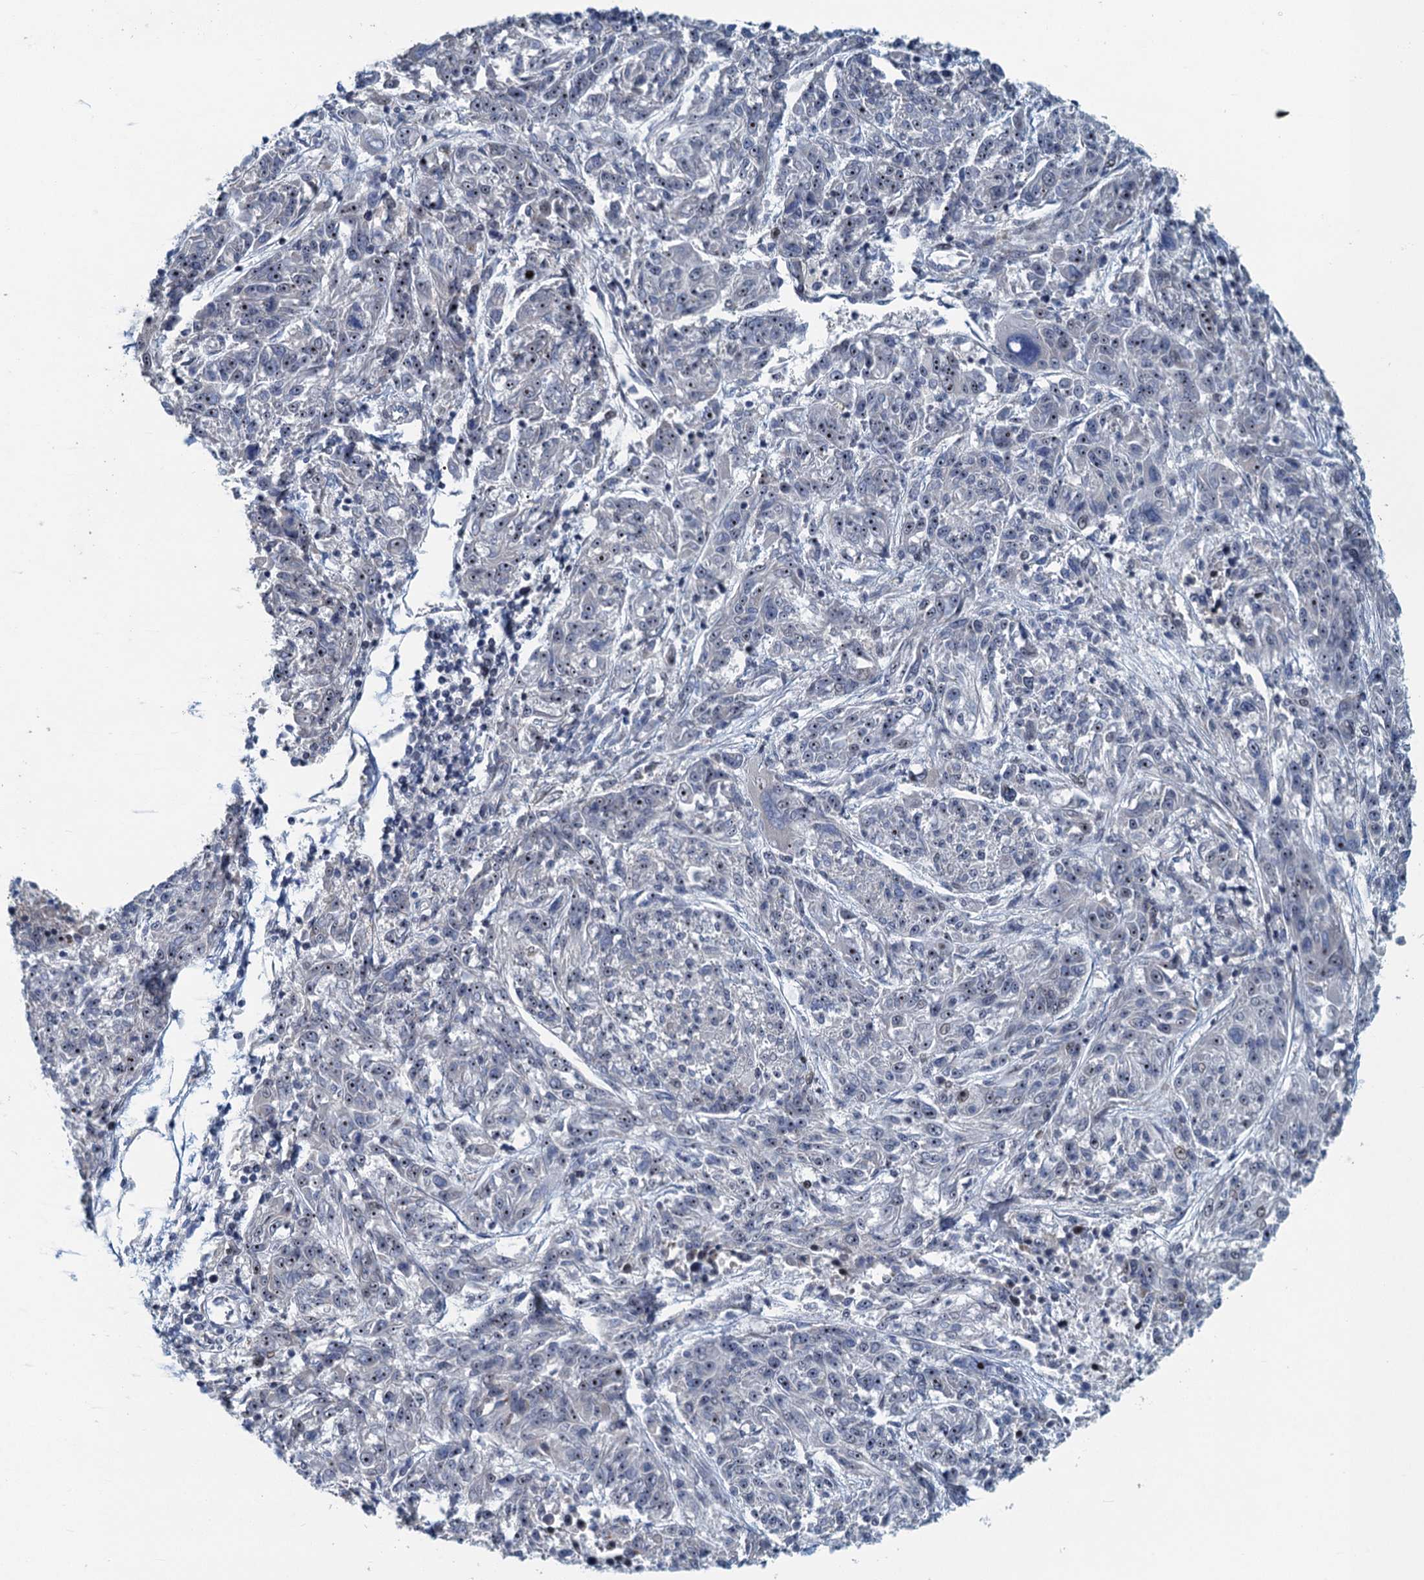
{"staining": {"intensity": "negative", "quantity": "none", "location": "none"}, "tissue": "melanoma", "cell_type": "Tumor cells", "image_type": "cancer", "snomed": [{"axis": "morphology", "description": "Malignant melanoma, NOS"}, {"axis": "topography", "description": "Skin"}], "caption": "DAB immunohistochemical staining of malignant melanoma demonstrates no significant positivity in tumor cells.", "gene": "CCDC34", "patient": {"sex": "male", "age": 53}}